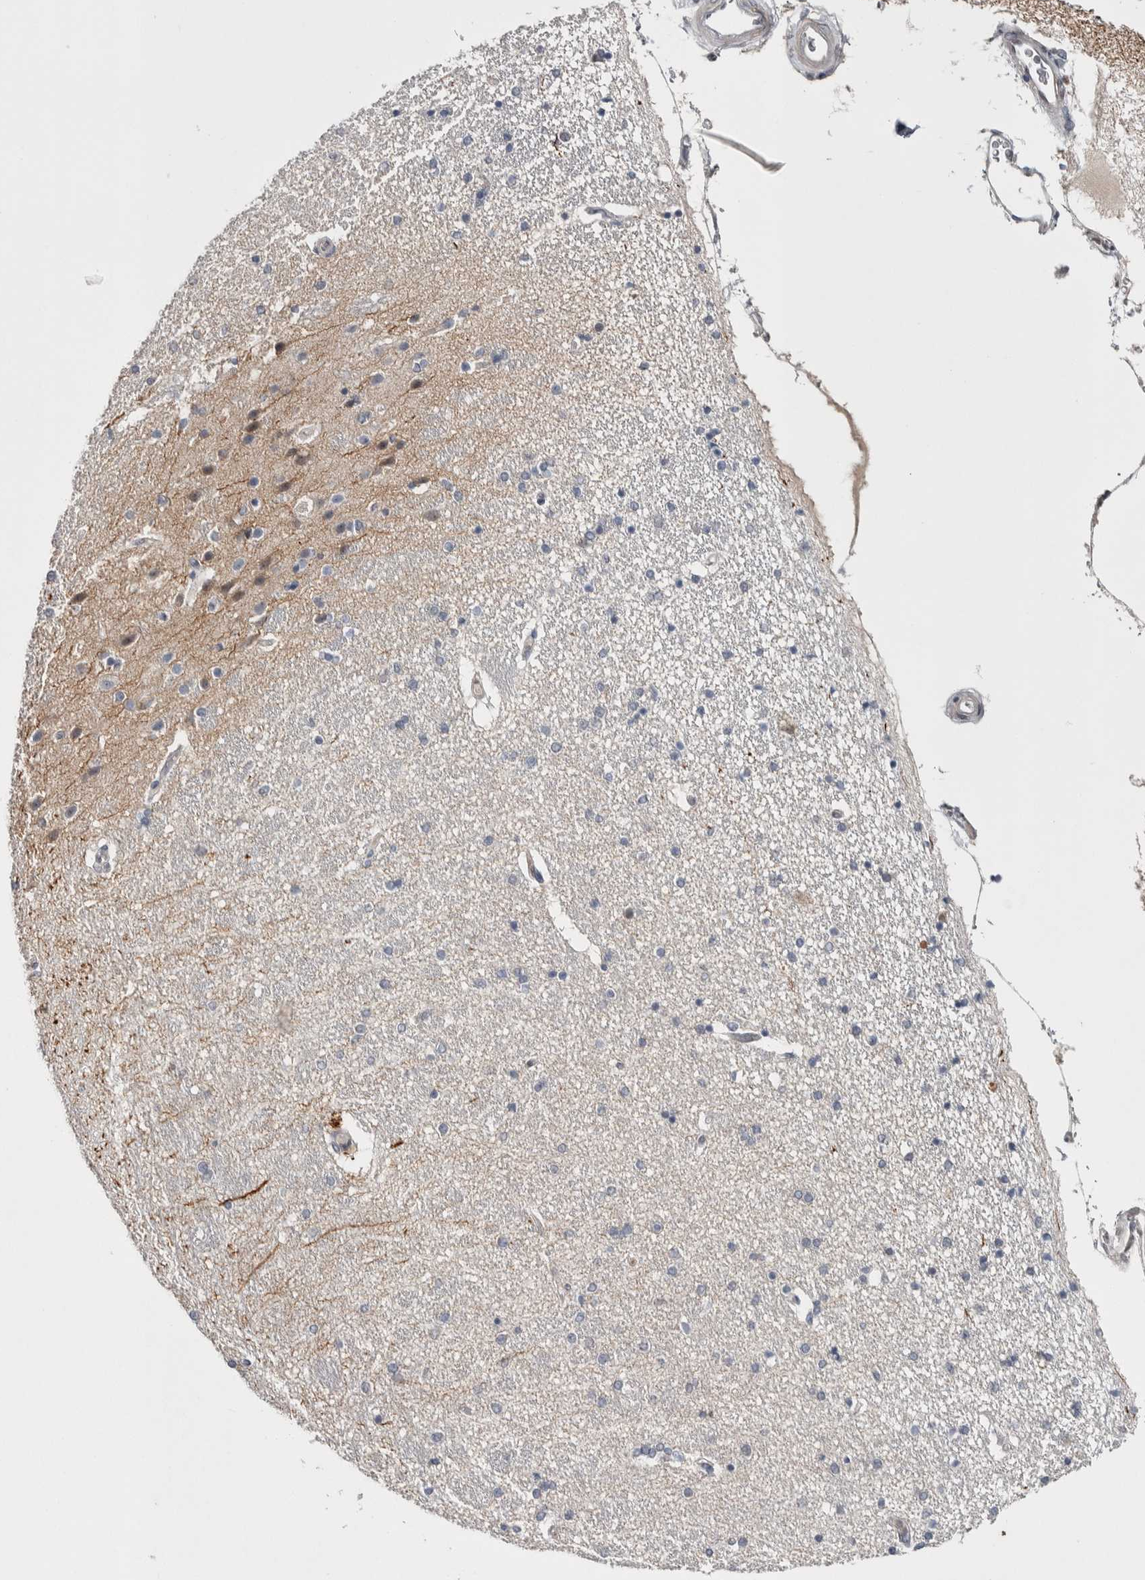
{"staining": {"intensity": "negative", "quantity": "none", "location": "none"}, "tissue": "hippocampus", "cell_type": "Glial cells", "image_type": "normal", "snomed": [{"axis": "morphology", "description": "Normal tissue, NOS"}, {"axis": "topography", "description": "Hippocampus"}], "caption": "DAB immunohistochemical staining of unremarkable human hippocampus reveals no significant positivity in glial cells. The staining is performed using DAB (3,3'-diaminobenzidine) brown chromogen with nuclei counter-stained in using hematoxylin.", "gene": "ASPN", "patient": {"sex": "female", "age": 54}}